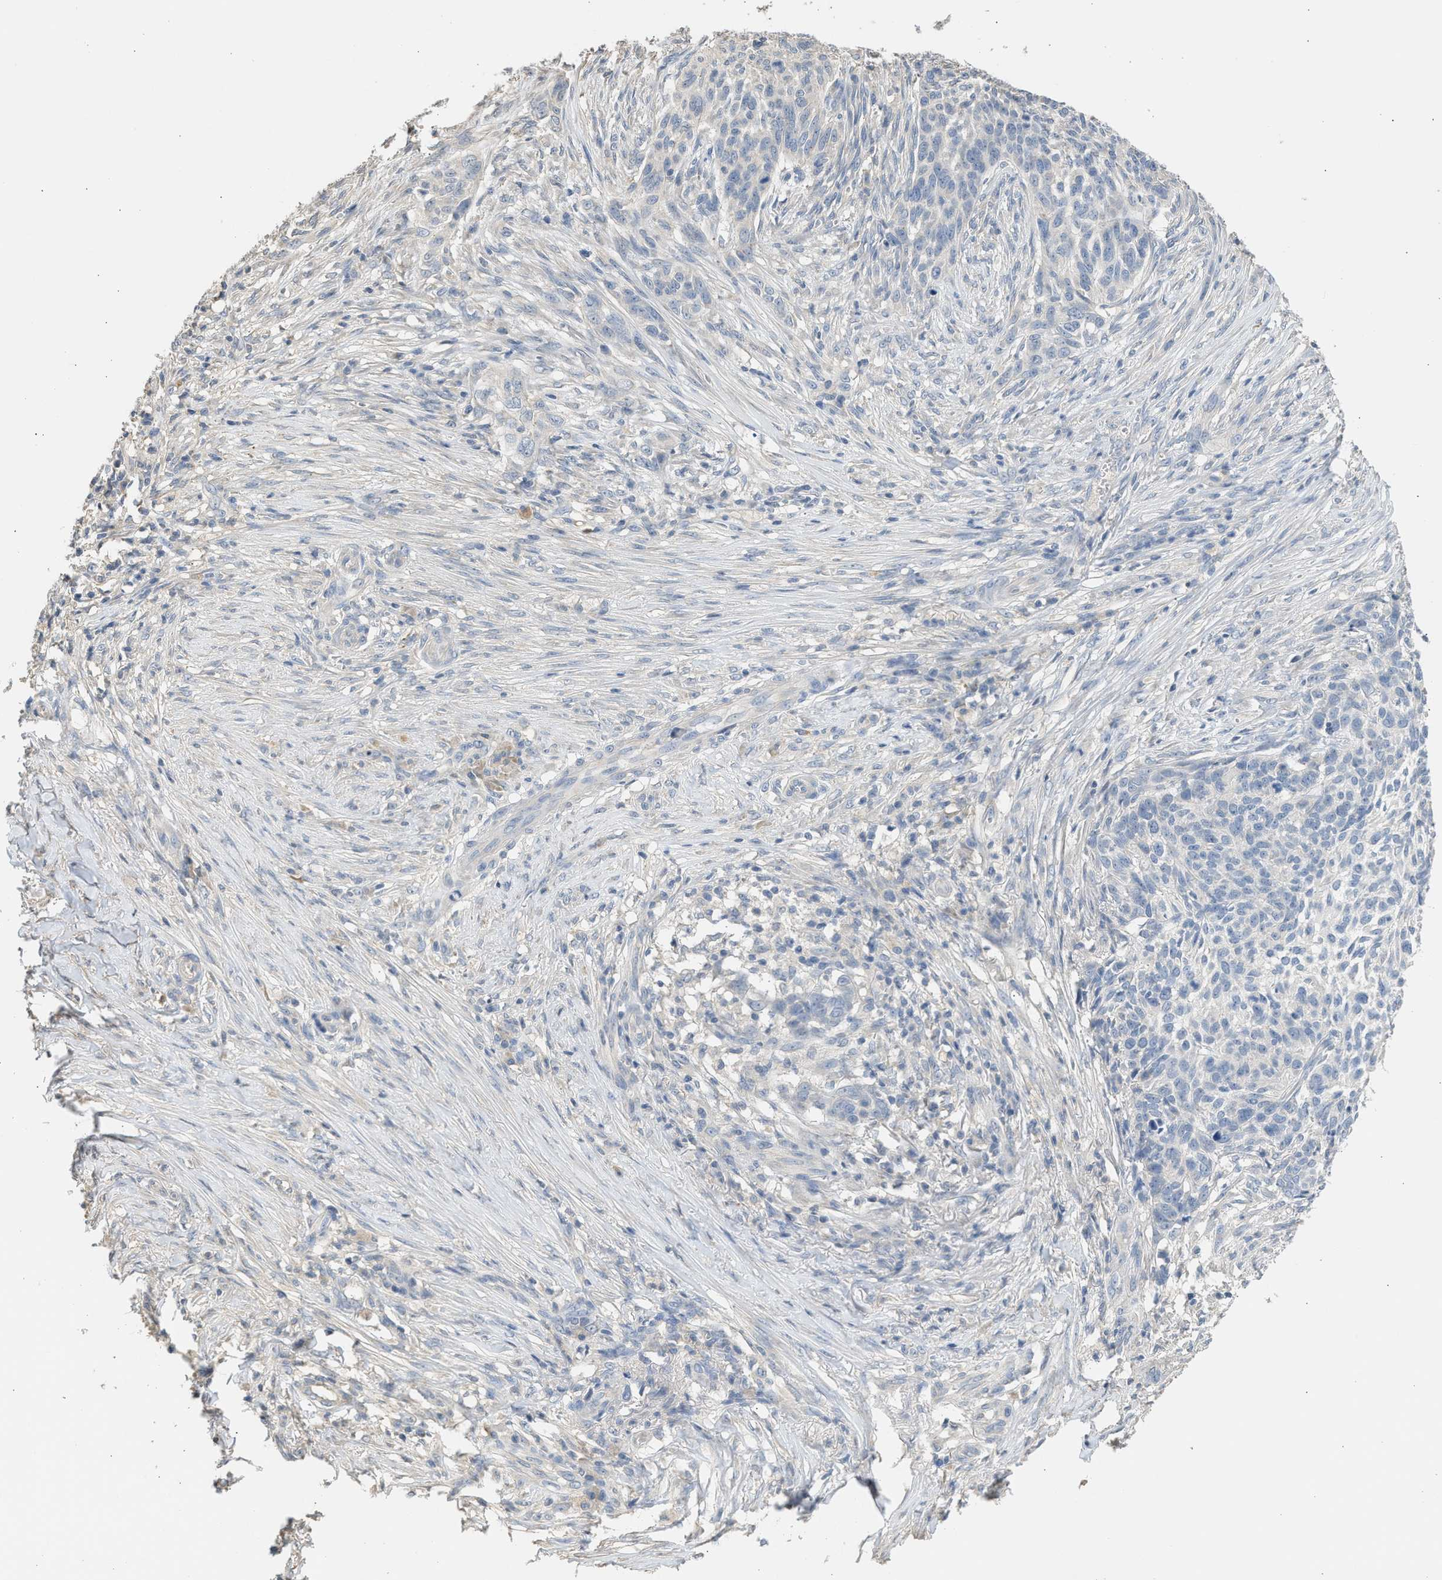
{"staining": {"intensity": "negative", "quantity": "none", "location": "none"}, "tissue": "skin cancer", "cell_type": "Tumor cells", "image_type": "cancer", "snomed": [{"axis": "morphology", "description": "Basal cell carcinoma"}, {"axis": "topography", "description": "Skin"}], "caption": "The photomicrograph shows no significant staining in tumor cells of skin basal cell carcinoma.", "gene": "SULT2A1", "patient": {"sex": "male", "age": 85}}